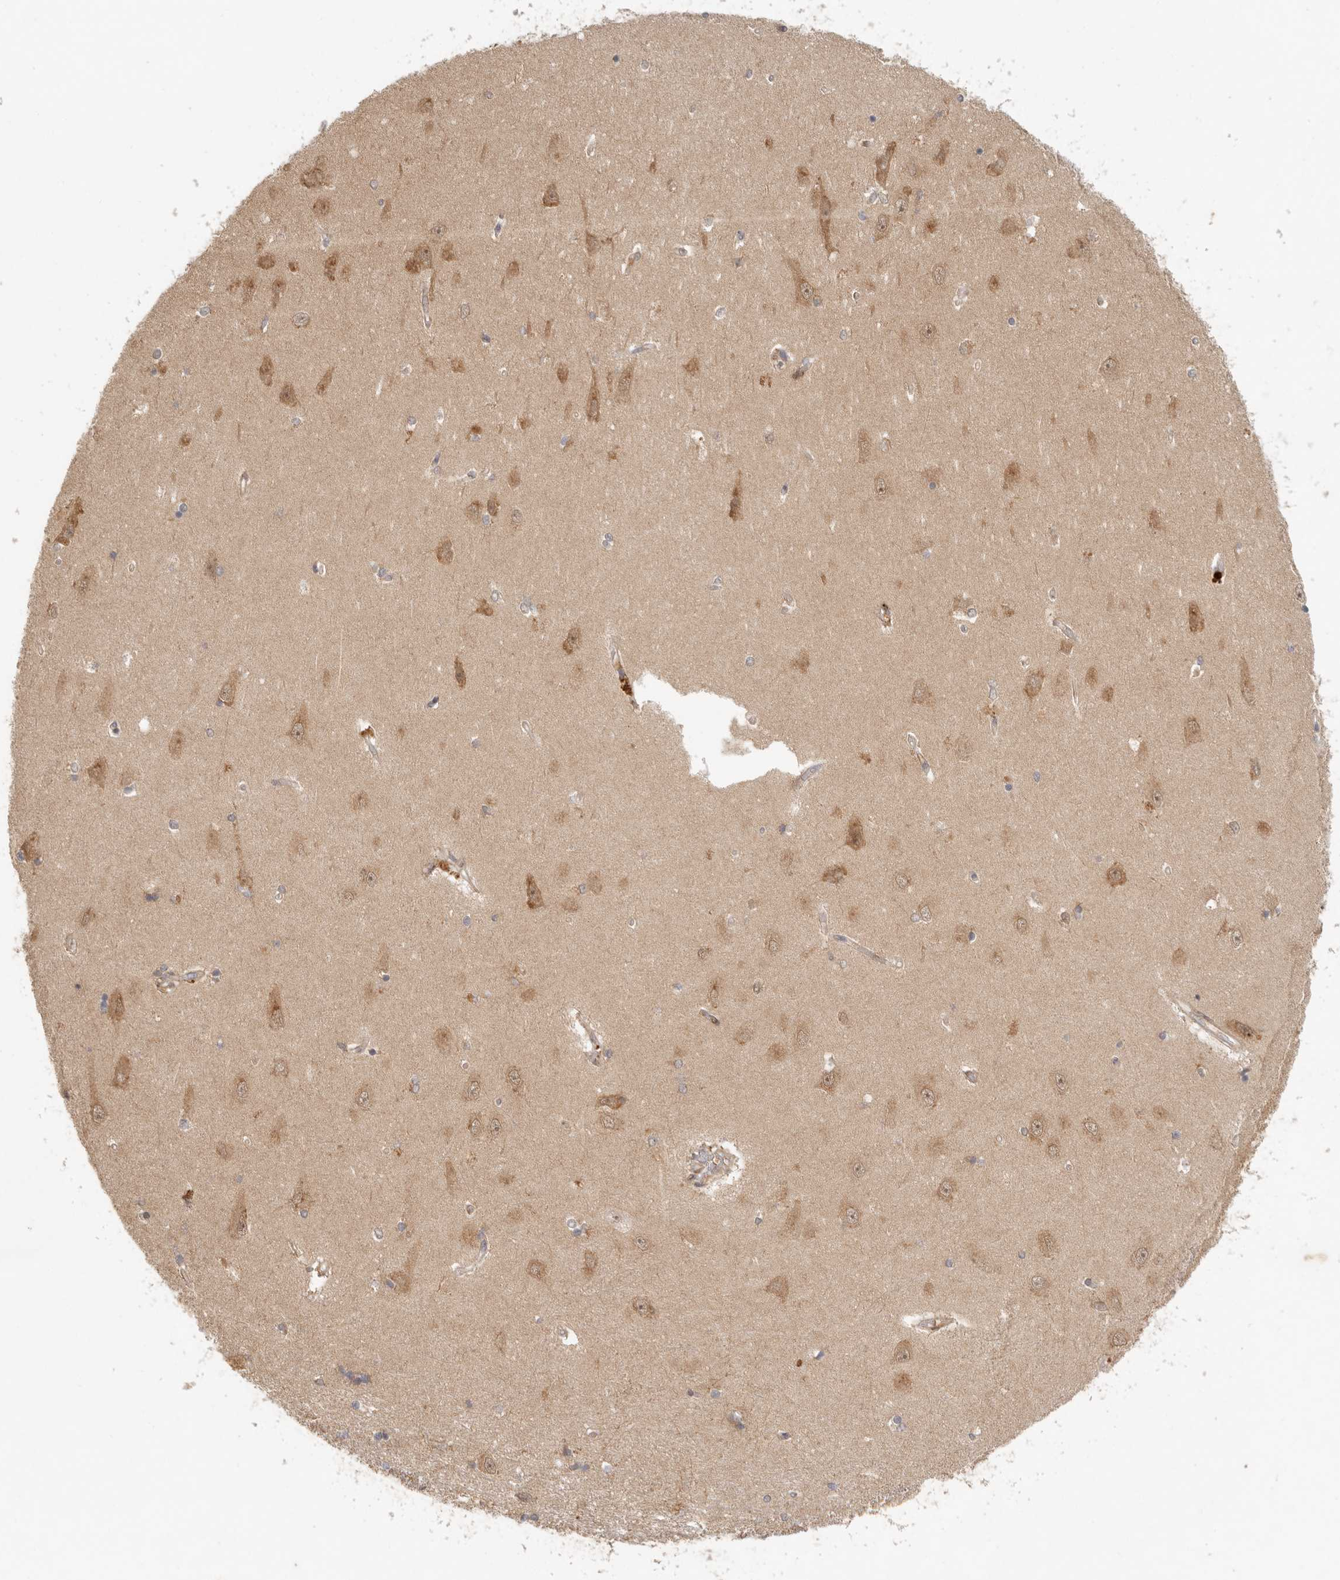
{"staining": {"intensity": "moderate", "quantity": "<25%", "location": "cytoplasmic/membranous,nuclear"}, "tissue": "hippocampus", "cell_type": "Glial cells", "image_type": "normal", "snomed": [{"axis": "morphology", "description": "Normal tissue, NOS"}, {"axis": "topography", "description": "Hippocampus"}], "caption": "About <25% of glial cells in unremarkable hippocampus demonstrate moderate cytoplasmic/membranous,nuclear protein positivity as visualized by brown immunohistochemical staining.", "gene": "AHDC1", "patient": {"sex": "male", "age": 45}}